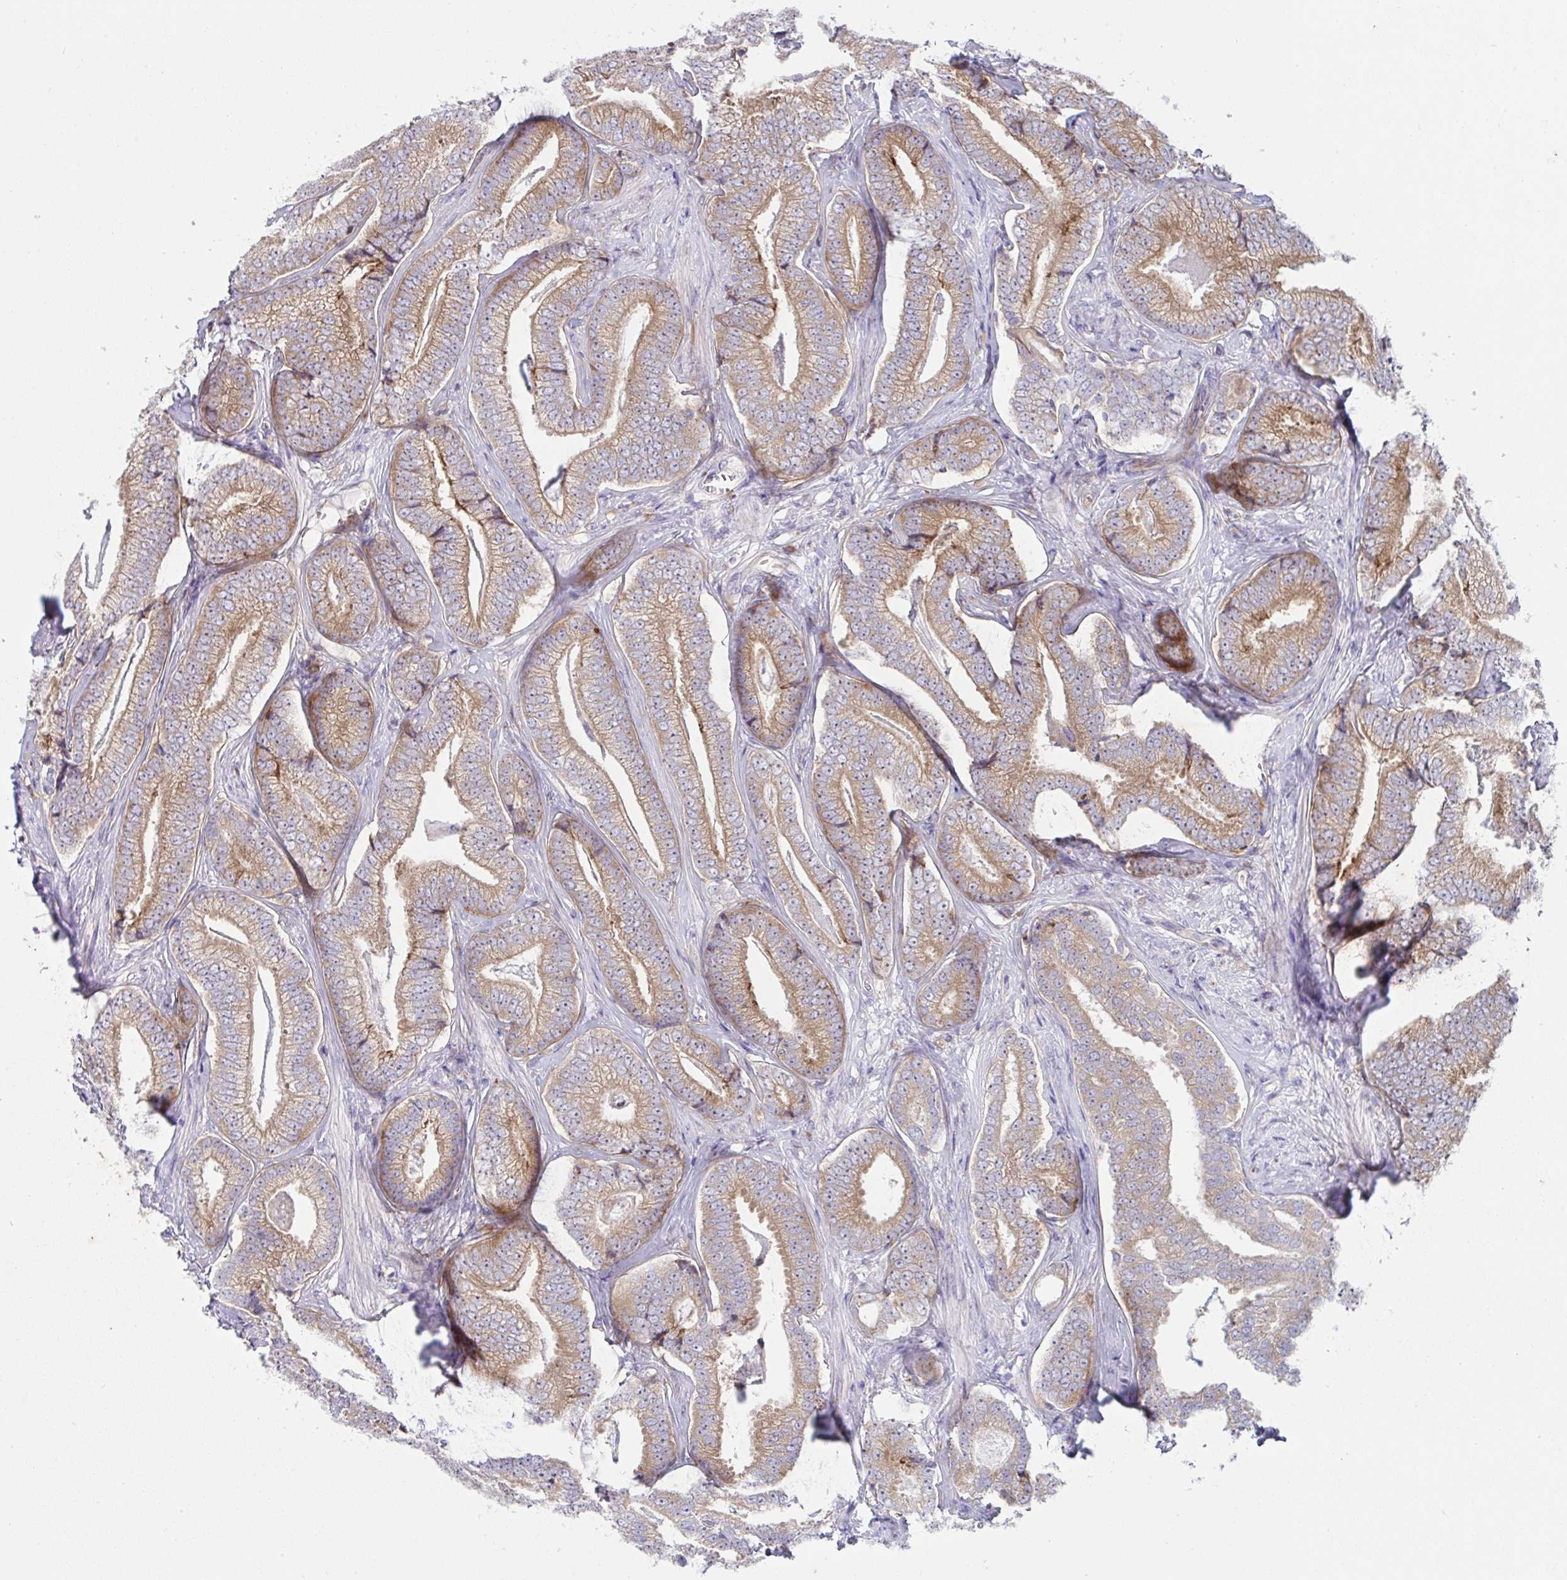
{"staining": {"intensity": "moderate", "quantity": "25%-75%", "location": "cytoplasmic/membranous"}, "tissue": "prostate cancer", "cell_type": "Tumor cells", "image_type": "cancer", "snomed": [{"axis": "morphology", "description": "Adenocarcinoma, Low grade"}, {"axis": "topography", "description": "Prostate"}], "caption": "Human prostate low-grade adenocarcinoma stained with a brown dye exhibits moderate cytoplasmic/membranous positive staining in approximately 25%-75% of tumor cells.", "gene": "FAU", "patient": {"sex": "male", "age": 63}}